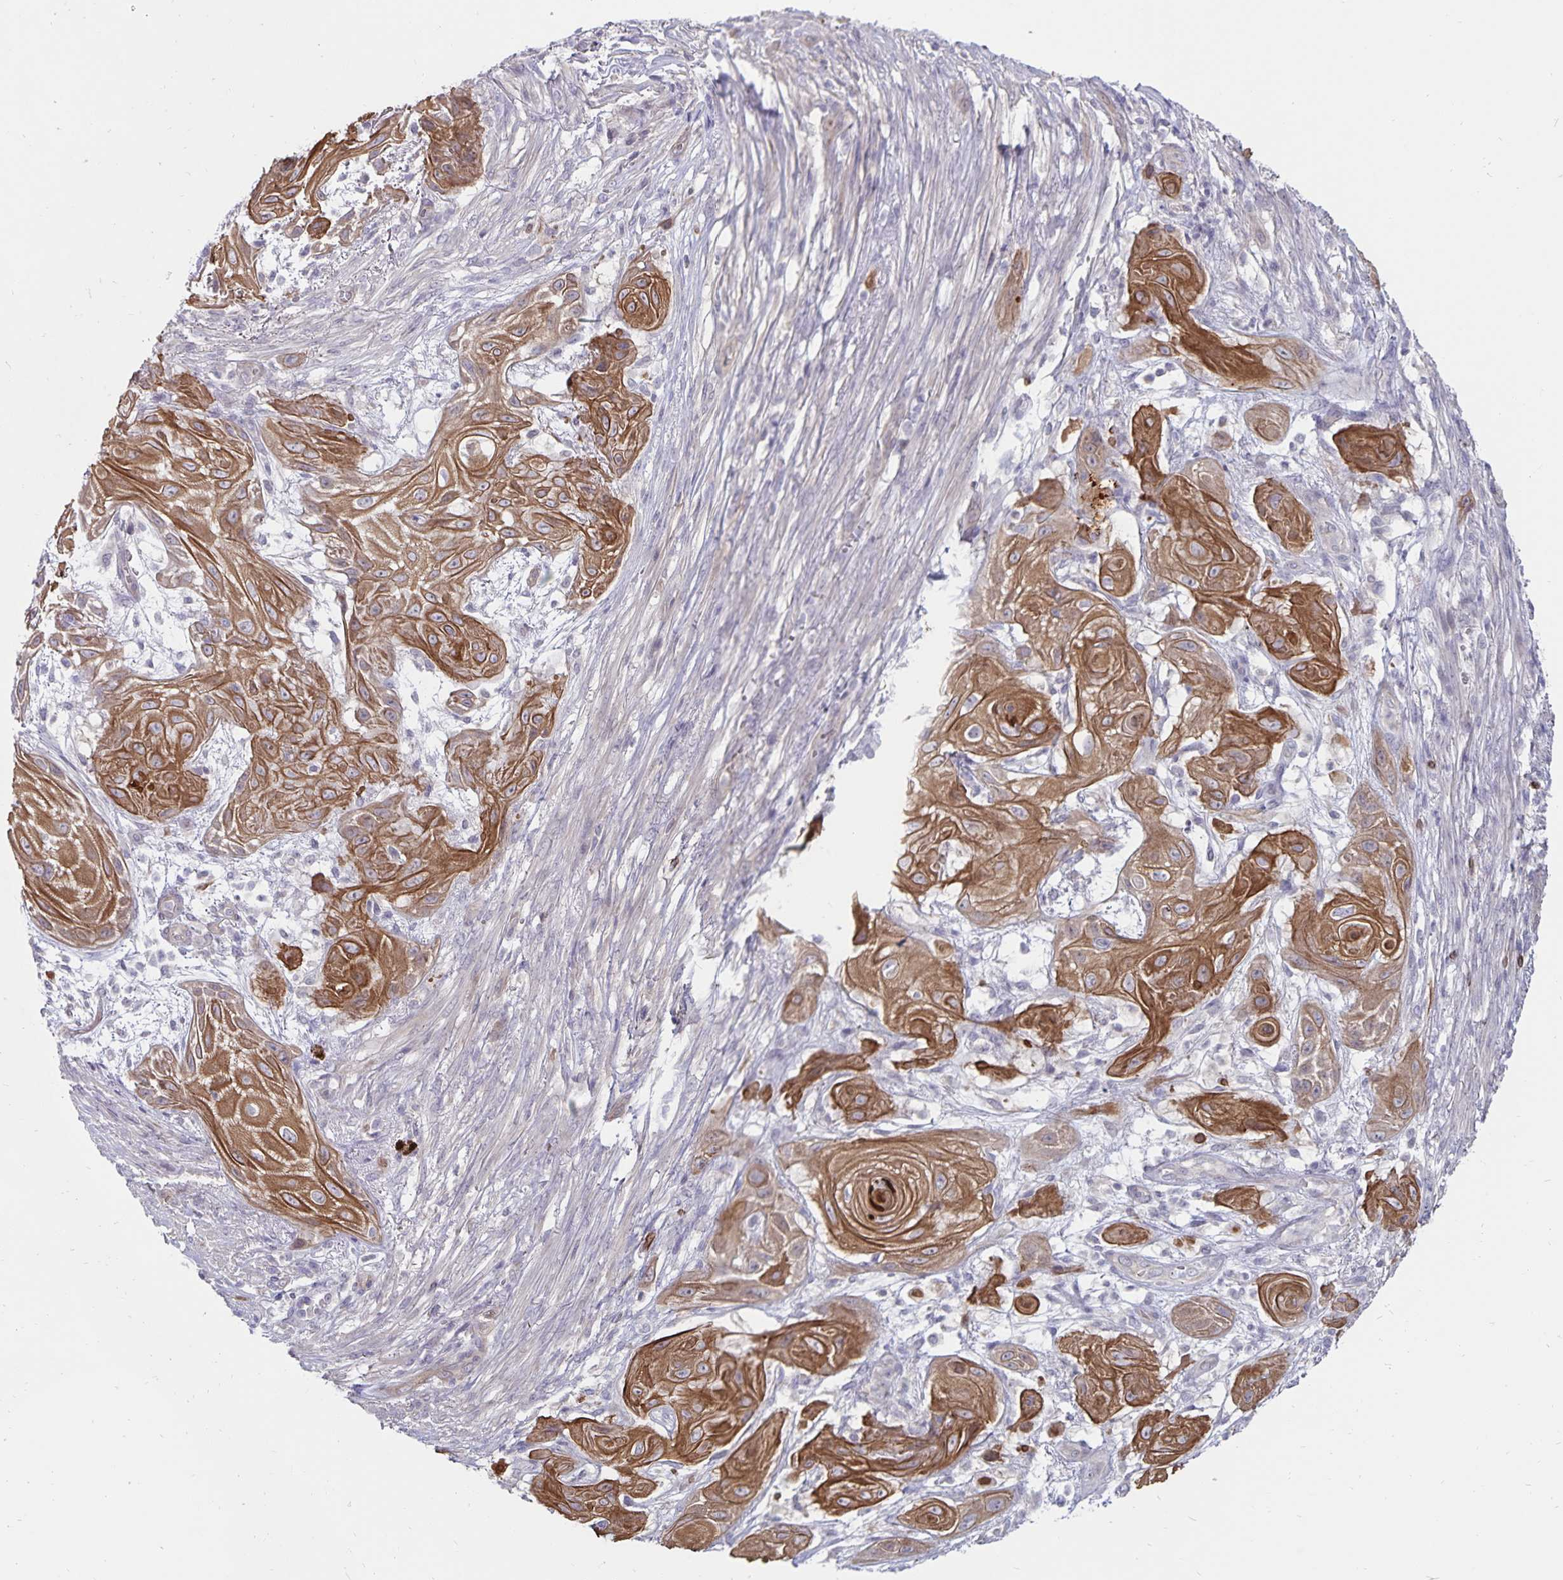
{"staining": {"intensity": "moderate", "quantity": ">75%", "location": "cytoplasmic/membranous"}, "tissue": "skin cancer", "cell_type": "Tumor cells", "image_type": "cancer", "snomed": [{"axis": "morphology", "description": "Squamous cell carcinoma, NOS"}, {"axis": "topography", "description": "Skin"}], "caption": "IHC (DAB (3,3'-diaminobenzidine)) staining of skin cancer exhibits moderate cytoplasmic/membranous protein positivity in approximately >75% of tumor cells. Nuclei are stained in blue.", "gene": "CDKN2B", "patient": {"sex": "male", "age": 62}}